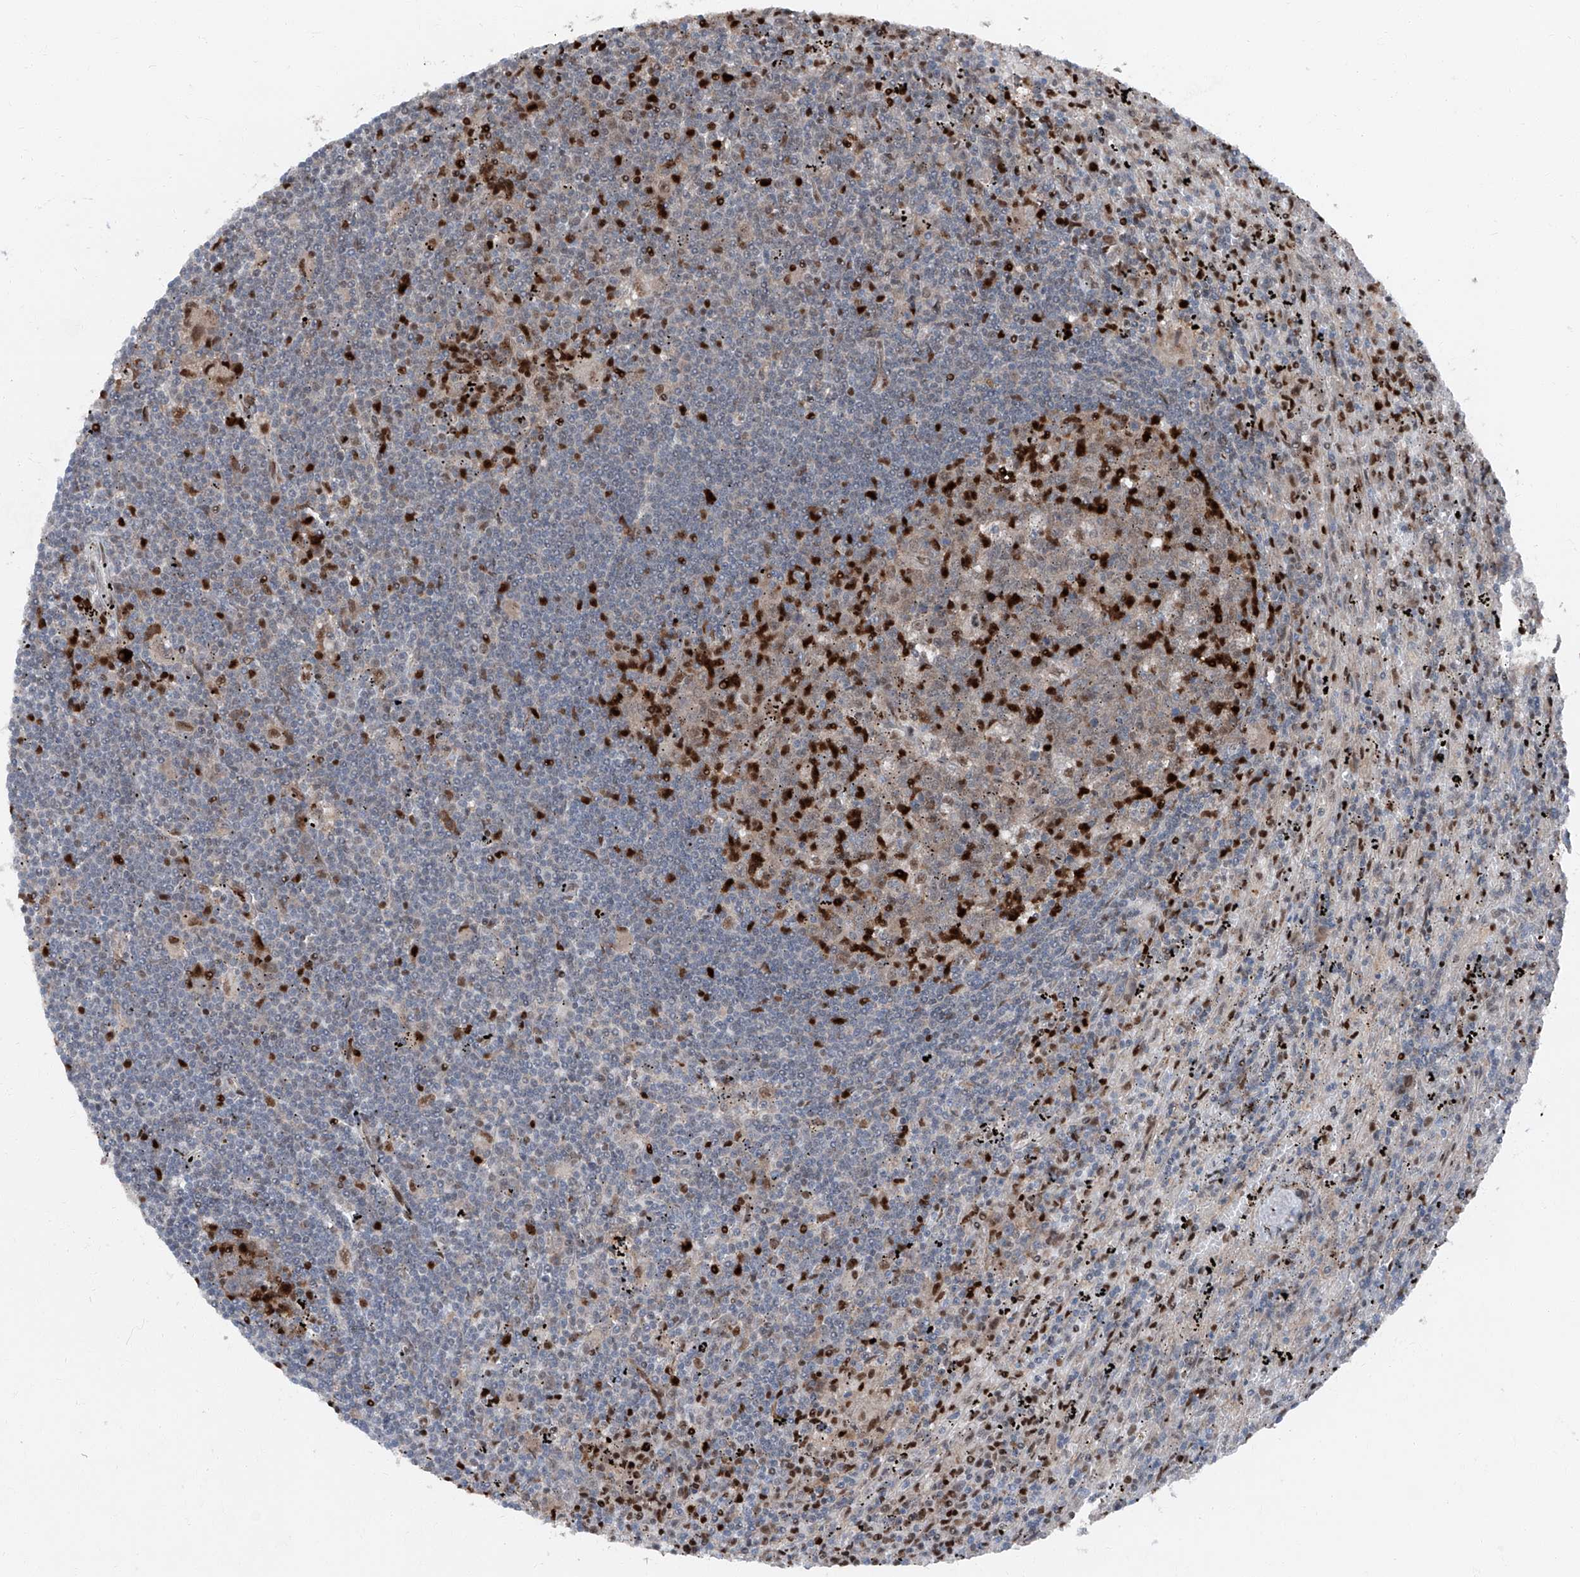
{"staining": {"intensity": "strong", "quantity": "<25%", "location": "cytoplasmic/membranous,nuclear"}, "tissue": "lymphoma", "cell_type": "Tumor cells", "image_type": "cancer", "snomed": [{"axis": "morphology", "description": "Malignant lymphoma, non-Hodgkin's type, Low grade"}, {"axis": "topography", "description": "Spleen"}], "caption": "Malignant lymphoma, non-Hodgkin's type (low-grade) tissue shows strong cytoplasmic/membranous and nuclear positivity in approximately <25% of tumor cells", "gene": "FKBP5", "patient": {"sex": "male", "age": 76}}